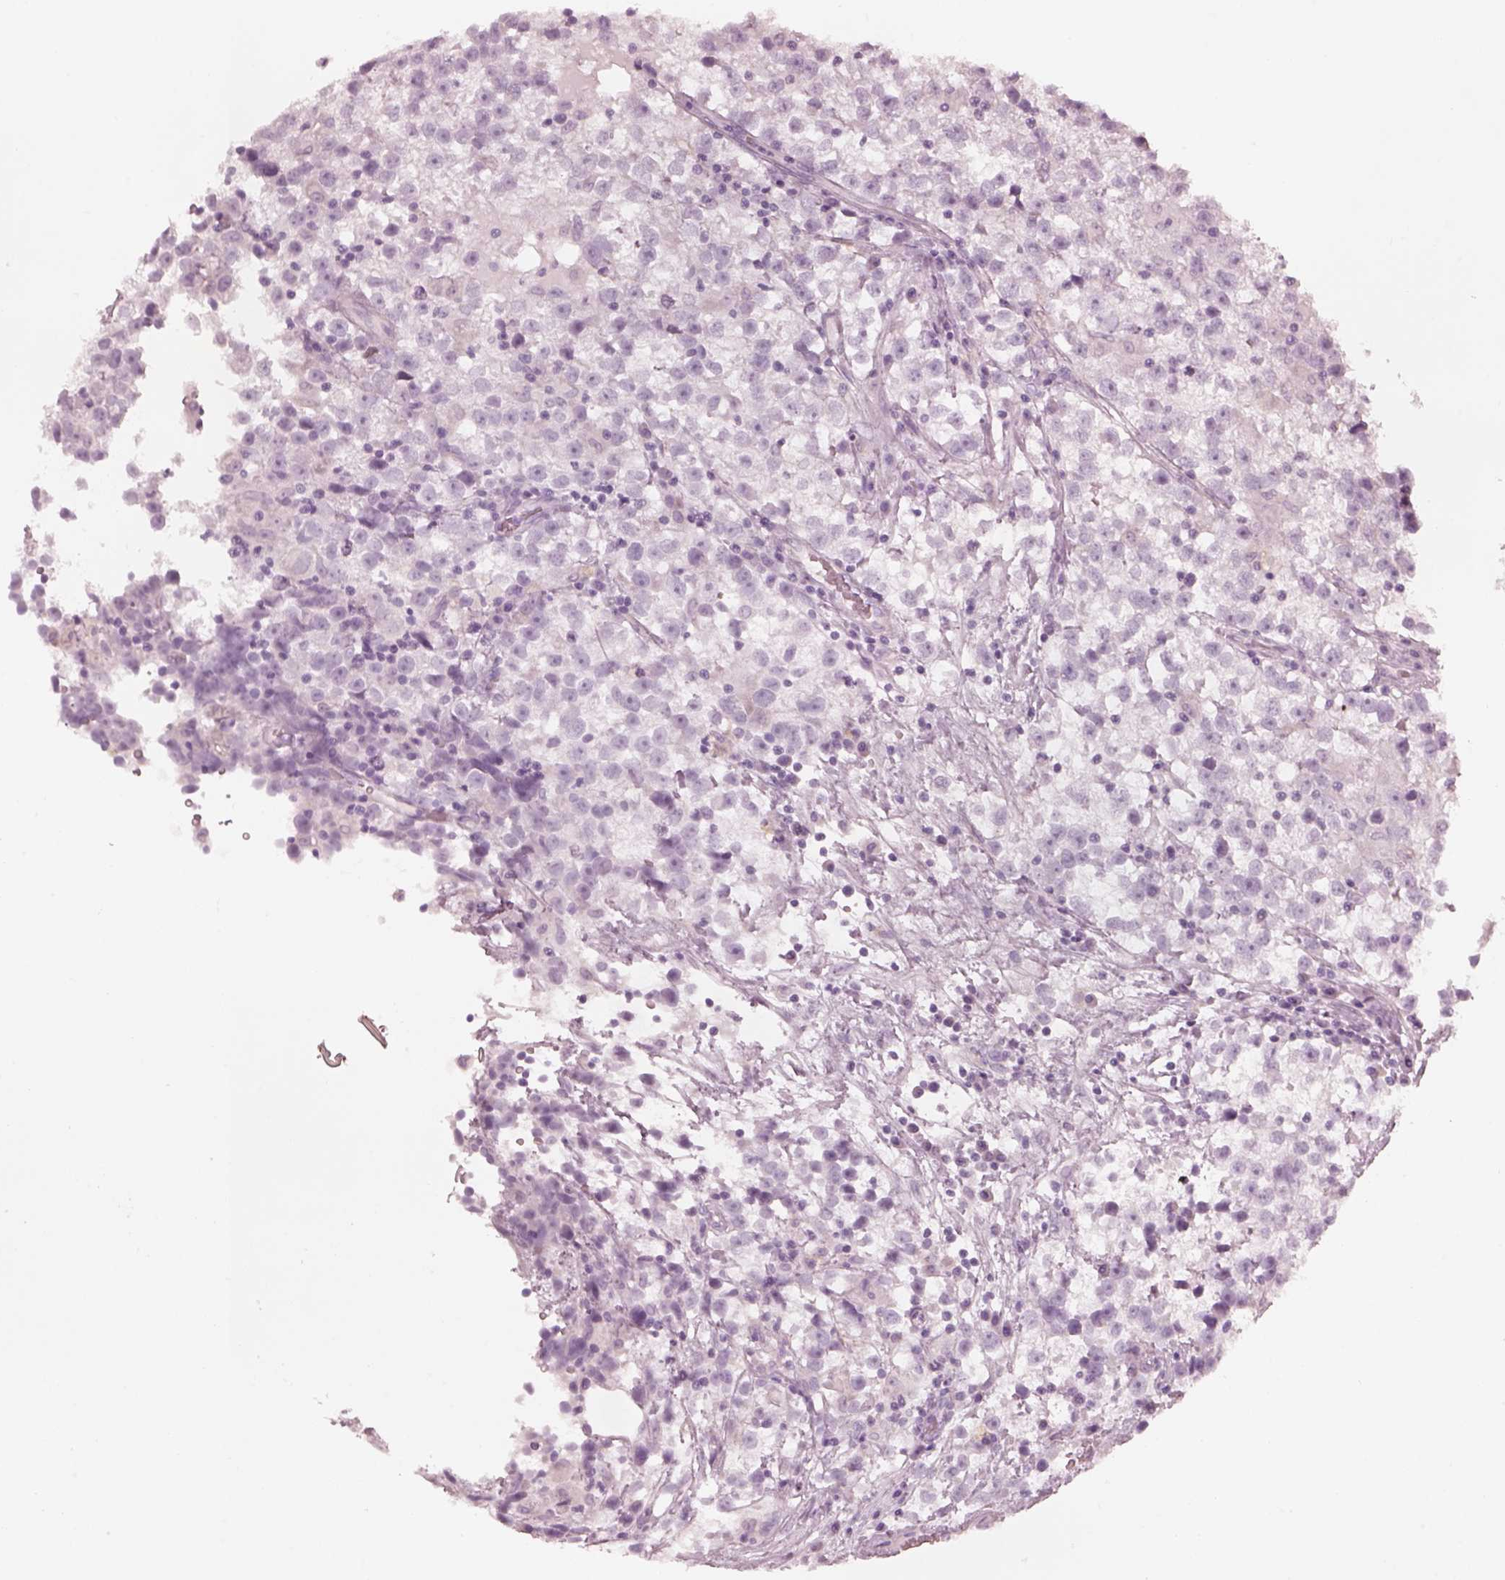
{"staining": {"intensity": "negative", "quantity": "none", "location": "none"}, "tissue": "testis cancer", "cell_type": "Tumor cells", "image_type": "cancer", "snomed": [{"axis": "morphology", "description": "Seminoma, NOS"}, {"axis": "topography", "description": "Testis"}], "caption": "A histopathology image of testis cancer (seminoma) stained for a protein demonstrates no brown staining in tumor cells.", "gene": "RSPH9", "patient": {"sex": "male", "age": 31}}